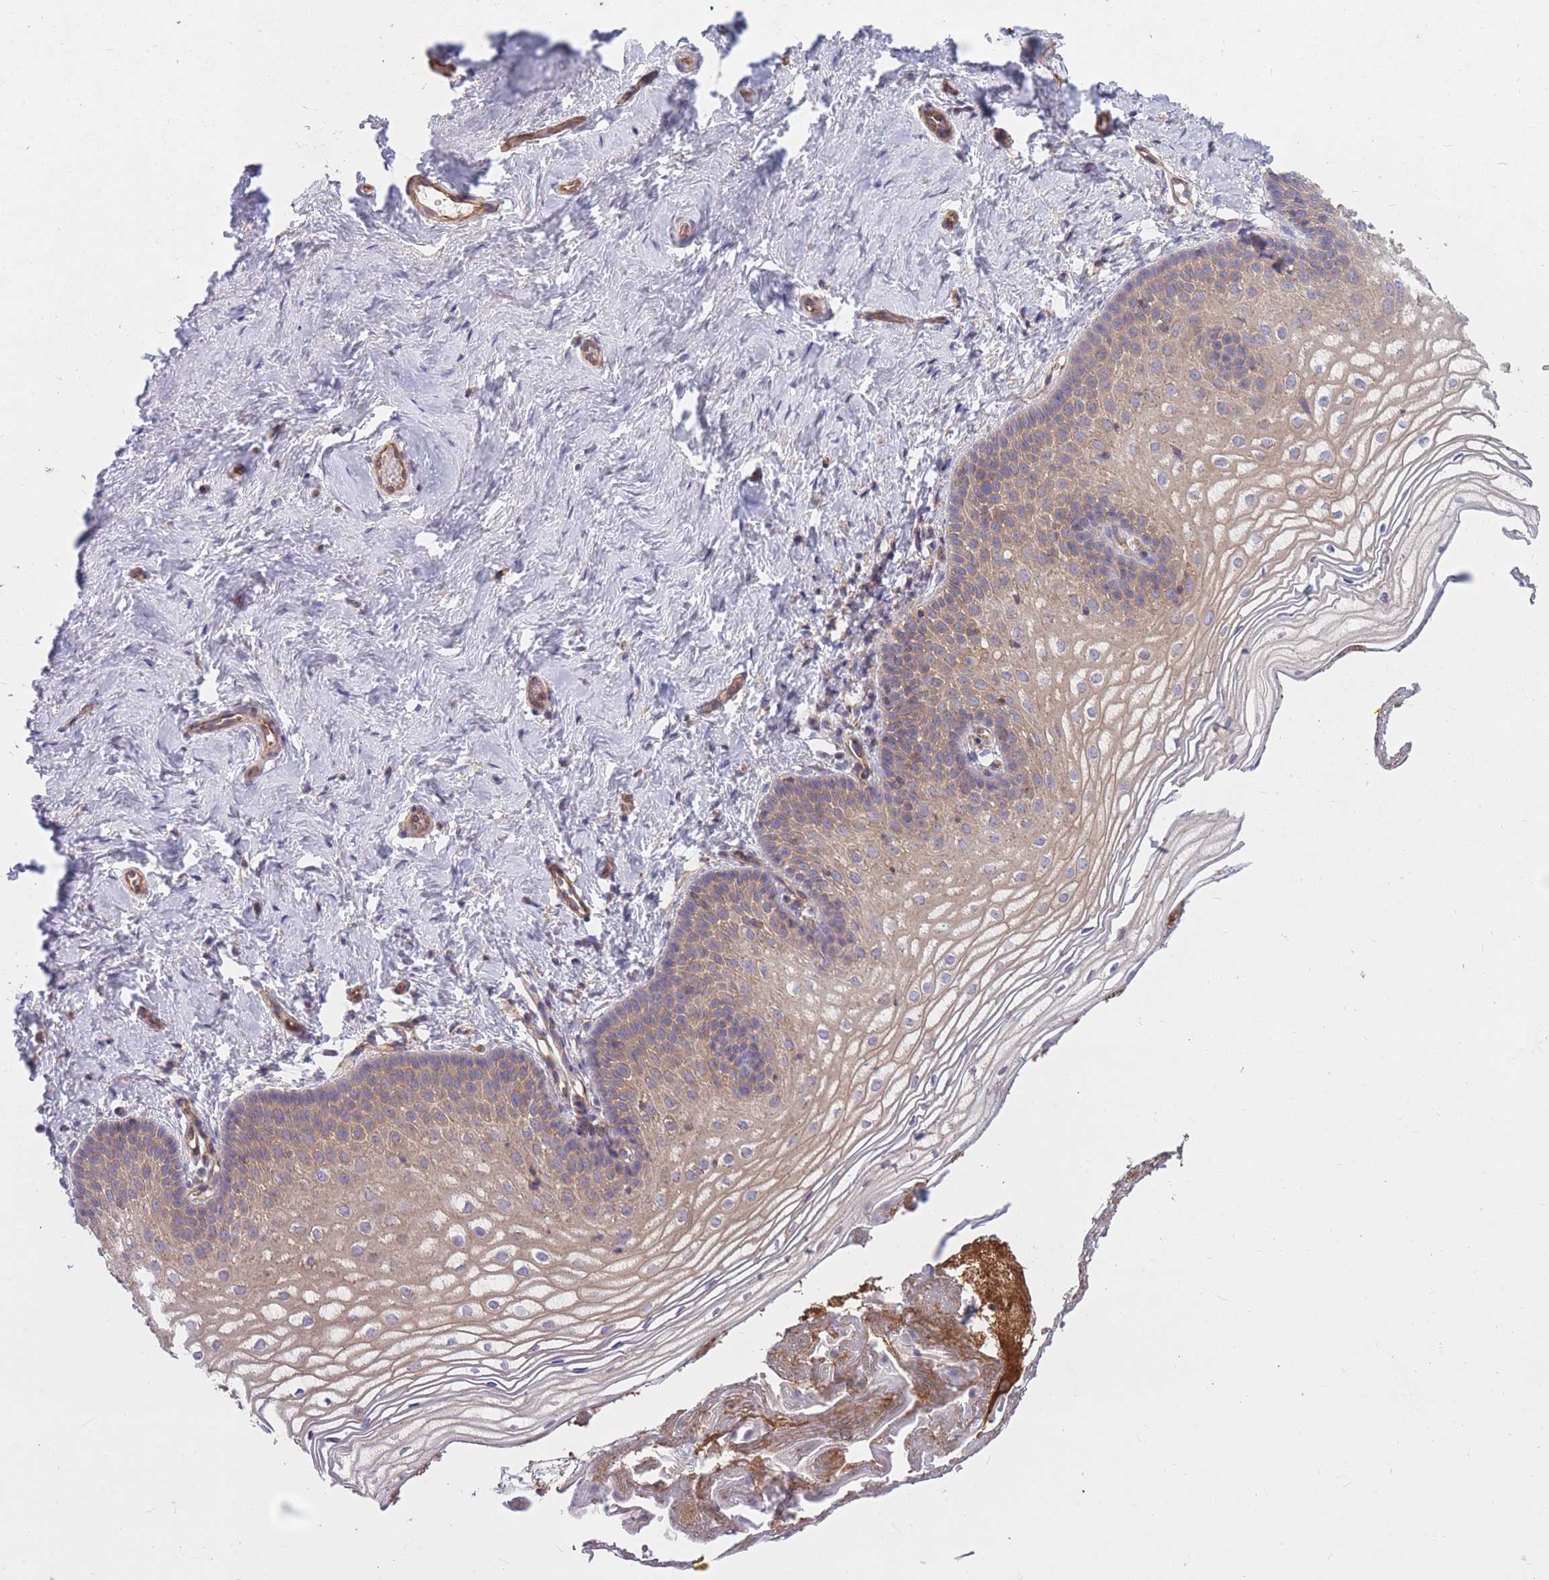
{"staining": {"intensity": "moderate", "quantity": "25%-75%", "location": "cytoplasmic/membranous"}, "tissue": "vagina", "cell_type": "Squamous epithelial cells", "image_type": "normal", "snomed": [{"axis": "morphology", "description": "Normal tissue, NOS"}, {"axis": "topography", "description": "Vagina"}], "caption": "This image reveals immunohistochemistry (IHC) staining of benign vagina, with medium moderate cytoplasmic/membranous expression in approximately 25%-75% of squamous epithelial cells.", "gene": "GGA1", "patient": {"sex": "female", "age": 56}}